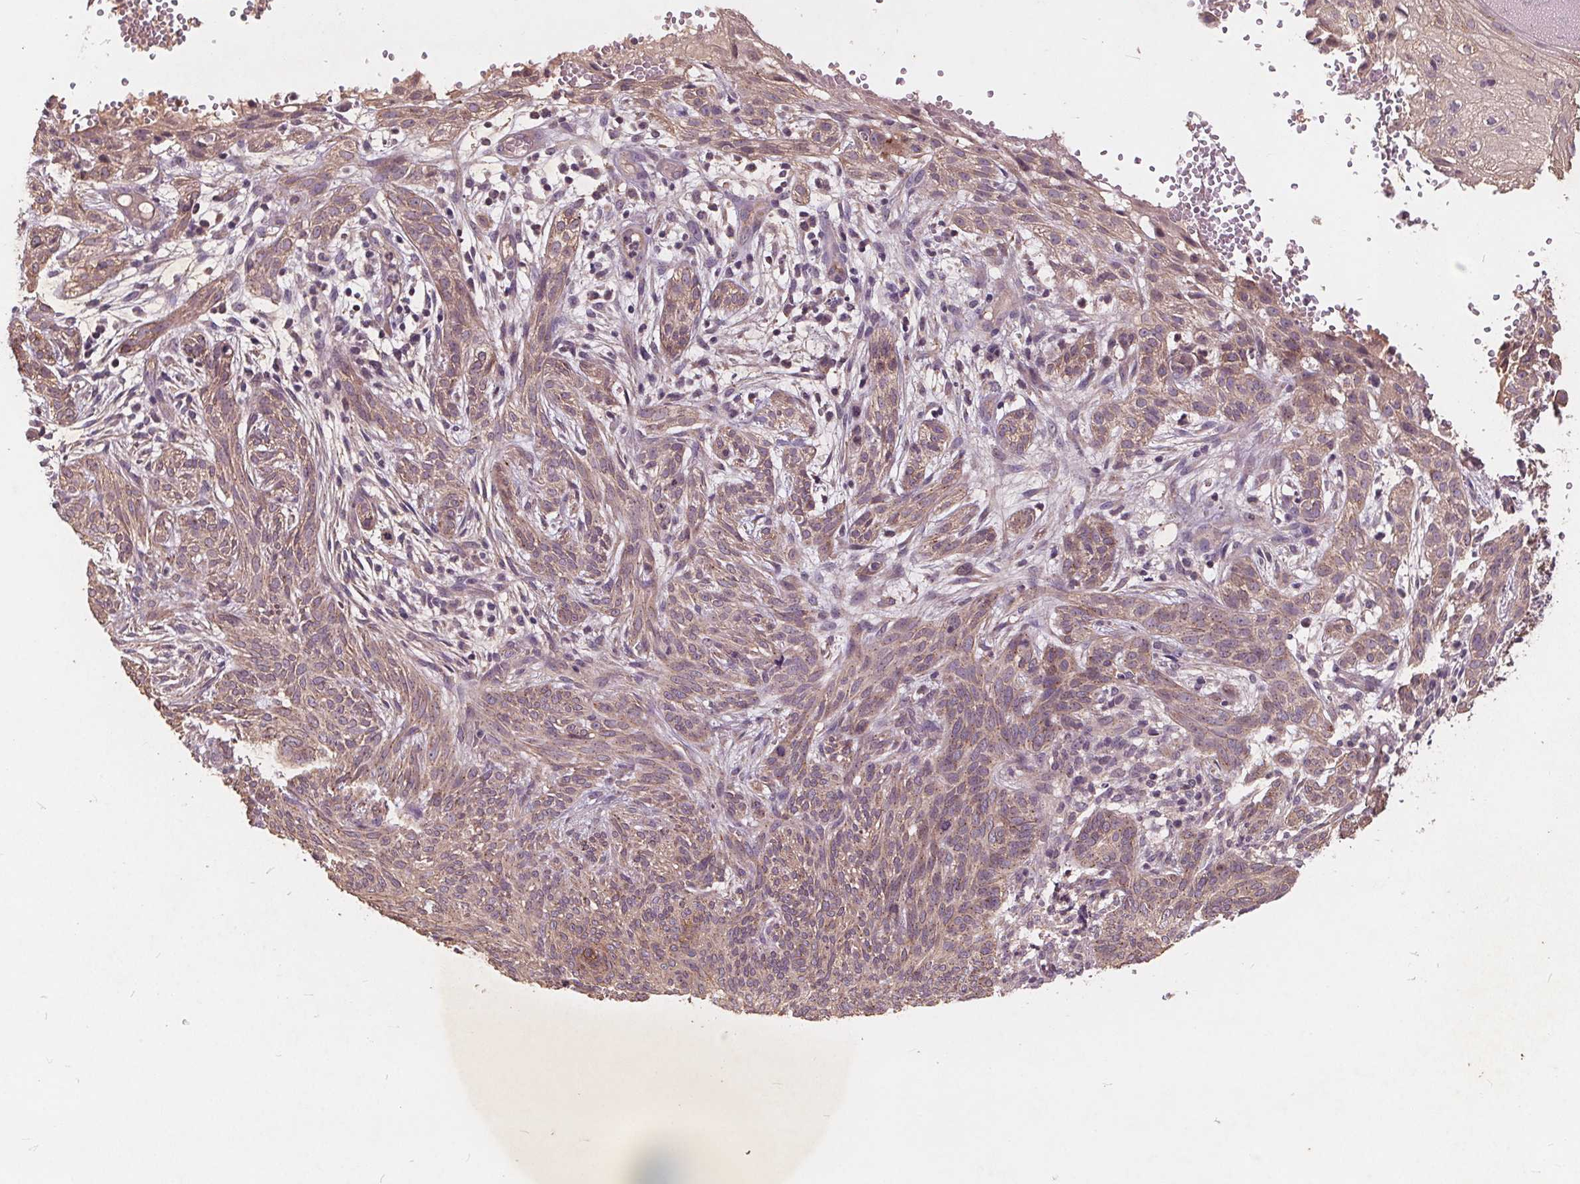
{"staining": {"intensity": "weak", "quantity": ">75%", "location": "cytoplasmic/membranous"}, "tissue": "skin cancer", "cell_type": "Tumor cells", "image_type": "cancer", "snomed": [{"axis": "morphology", "description": "Basal cell carcinoma"}, {"axis": "topography", "description": "Skin"}], "caption": "IHC of skin cancer (basal cell carcinoma) displays low levels of weak cytoplasmic/membranous staining in about >75% of tumor cells.", "gene": "CSNK1G2", "patient": {"sex": "male", "age": 84}}